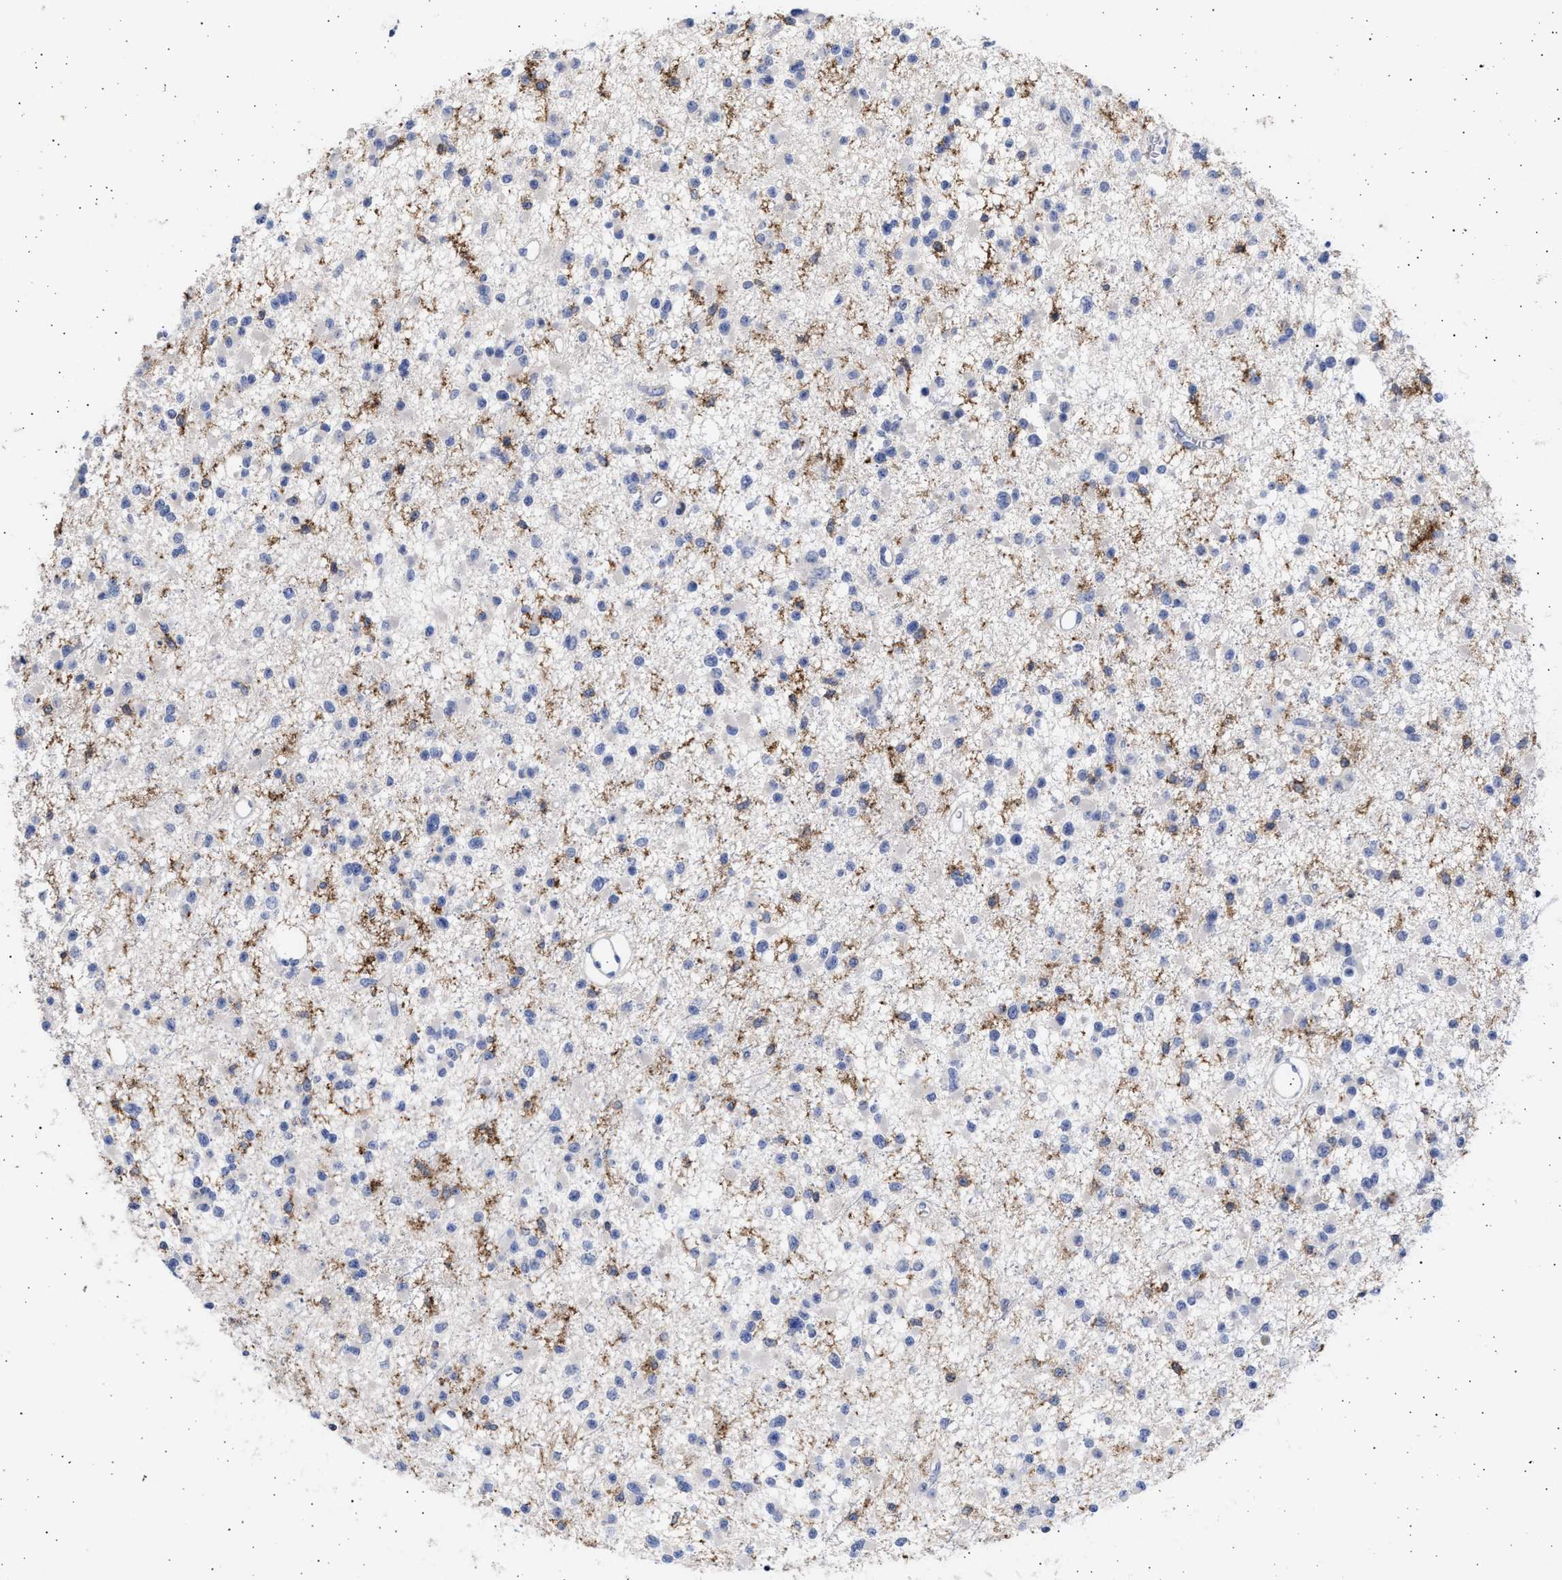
{"staining": {"intensity": "weak", "quantity": "<25%", "location": "cytoplasmic/membranous"}, "tissue": "glioma", "cell_type": "Tumor cells", "image_type": "cancer", "snomed": [{"axis": "morphology", "description": "Glioma, malignant, Low grade"}, {"axis": "topography", "description": "Brain"}], "caption": "A high-resolution micrograph shows immunohistochemistry staining of glioma, which shows no significant expression in tumor cells.", "gene": "FCER1A", "patient": {"sex": "female", "age": 22}}